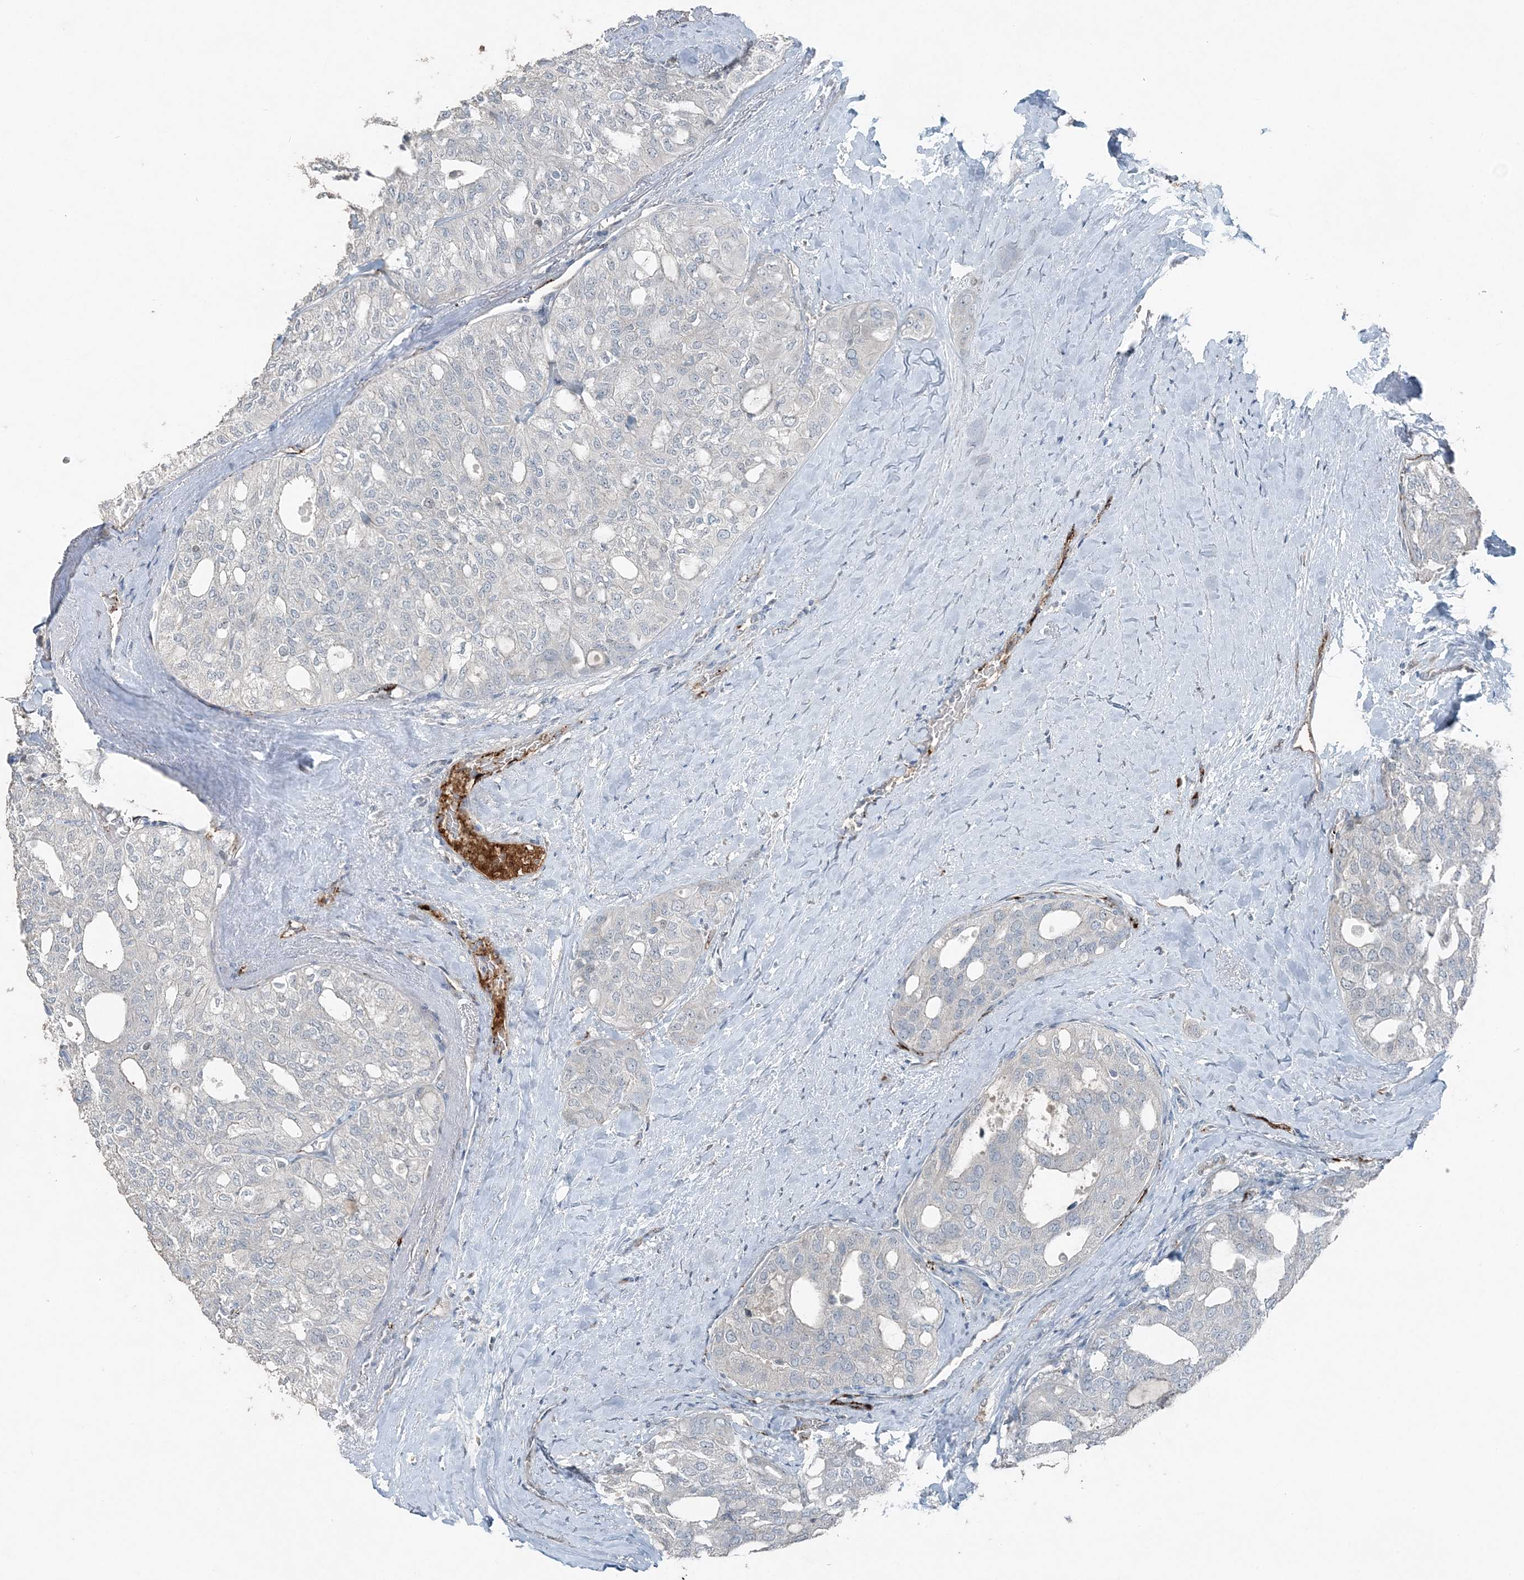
{"staining": {"intensity": "negative", "quantity": "none", "location": "none"}, "tissue": "thyroid cancer", "cell_type": "Tumor cells", "image_type": "cancer", "snomed": [{"axis": "morphology", "description": "Follicular adenoma carcinoma, NOS"}, {"axis": "topography", "description": "Thyroid gland"}], "caption": "Immunohistochemistry (IHC) micrograph of follicular adenoma carcinoma (thyroid) stained for a protein (brown), which exhibits no expression in tumor cells.", "gene": "ELOVL7", "patient": {"sex": "male", "age": 75}}